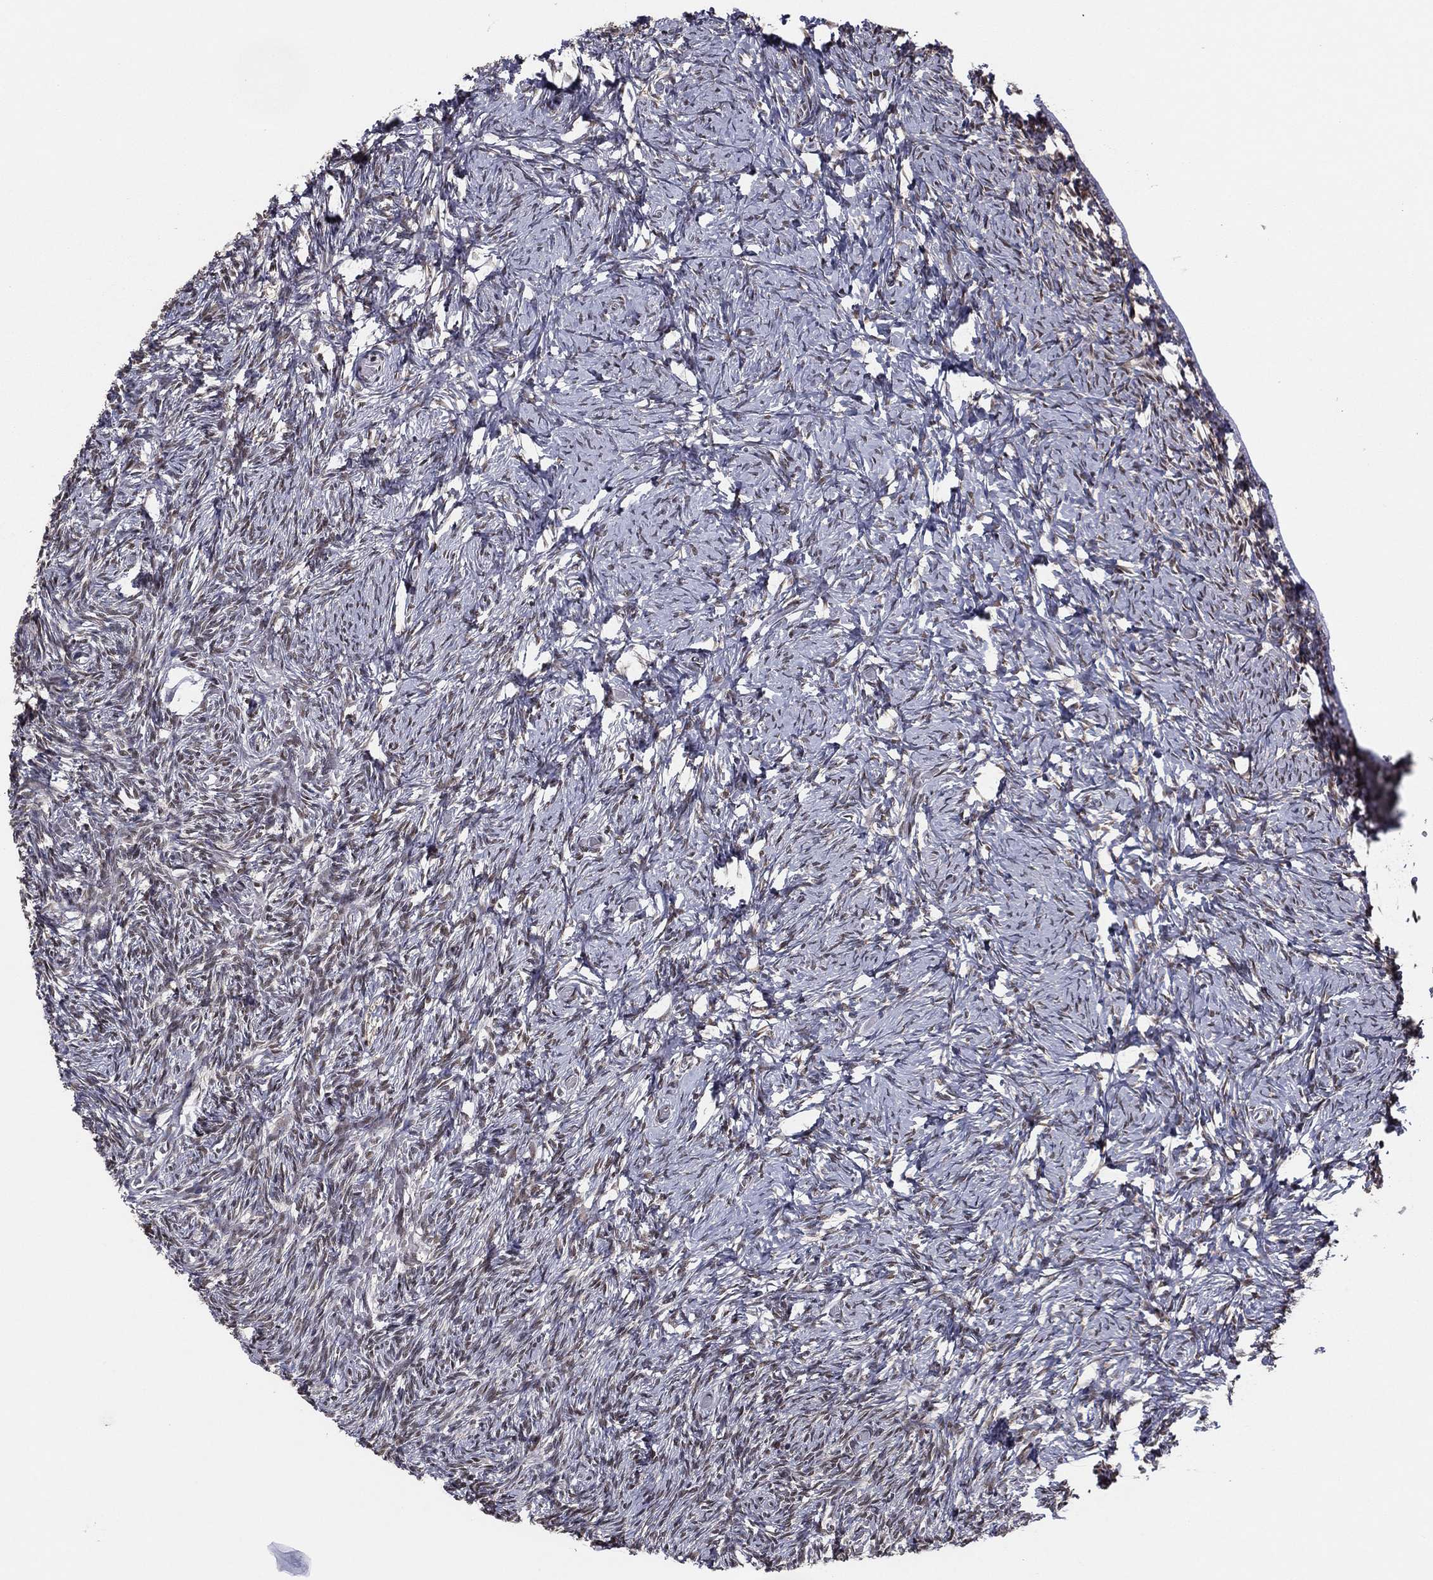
{"staining": {"intensity": "strong", "quantity": ">75%", "location": "nuclear"}, "tissue": "ovary", "cell_type": "Follicle cells", "image_type": "normal", "snomed": [{"axis": "morphology", "description": "Normal tissue, NOS"}, {"axis": "topography", "description": "Ovary"}], "caption": "Strong nuclear protein staining is appreciated in approximately >75% of follicle cells in ovary. (Brightfield microscopy of DAB IHC at high magnification).", "gene": "GPALPP1", "patient": {"sex": "female", "age": 39}}